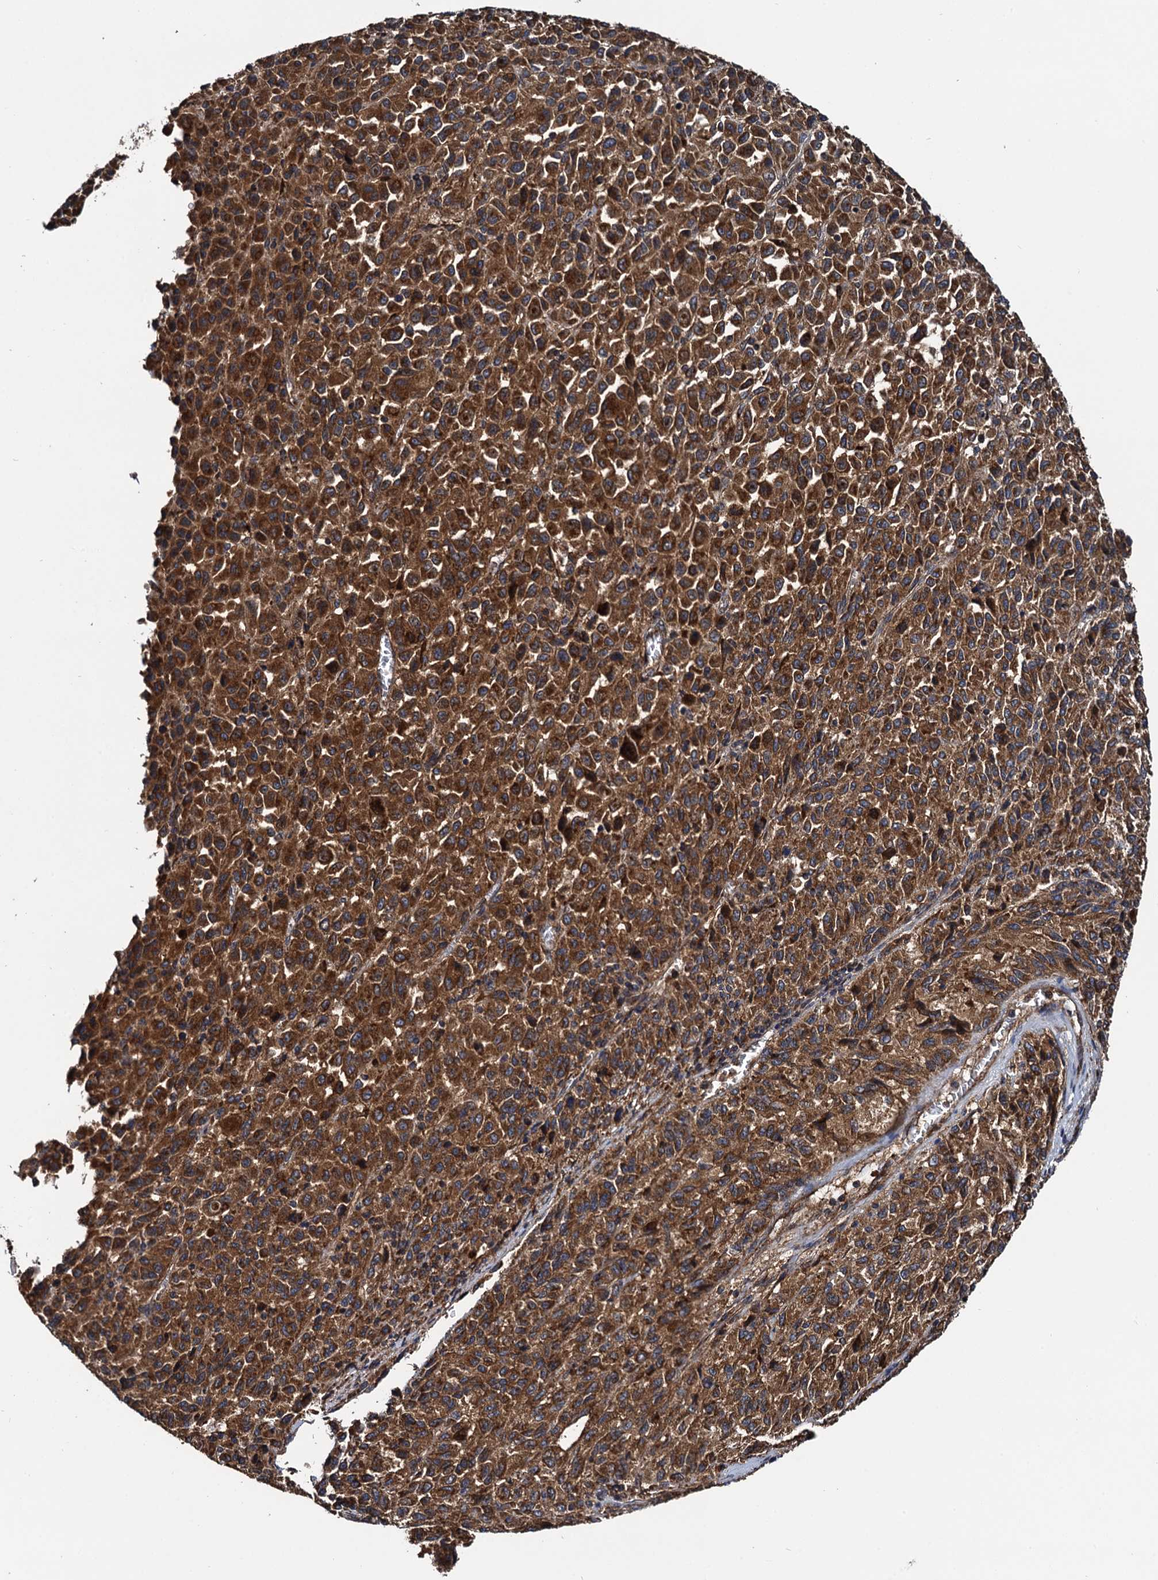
{"staining": {"intensity": "strong", "quantity": ">75%", "location": "cytoplasmic/membranous"}, "tissue": "melanoma", "cell_type": "Tumor cells", "image_type": "cancer", "snomed": [{"axis": "morphology", "description": "Malignant melanoma, Metastatic site"}, {"axis": "topography", "description": "Lung"}], "caption": "DAB (3,3'-diaminobenzidine) immunohistochemical staining of human melanoma reveals strong cytoplasmic/membranous protein expression in approximately >75% of tumor cells.", "gene": "NEK1", "patient": {"sex": "male", "age": 64}}